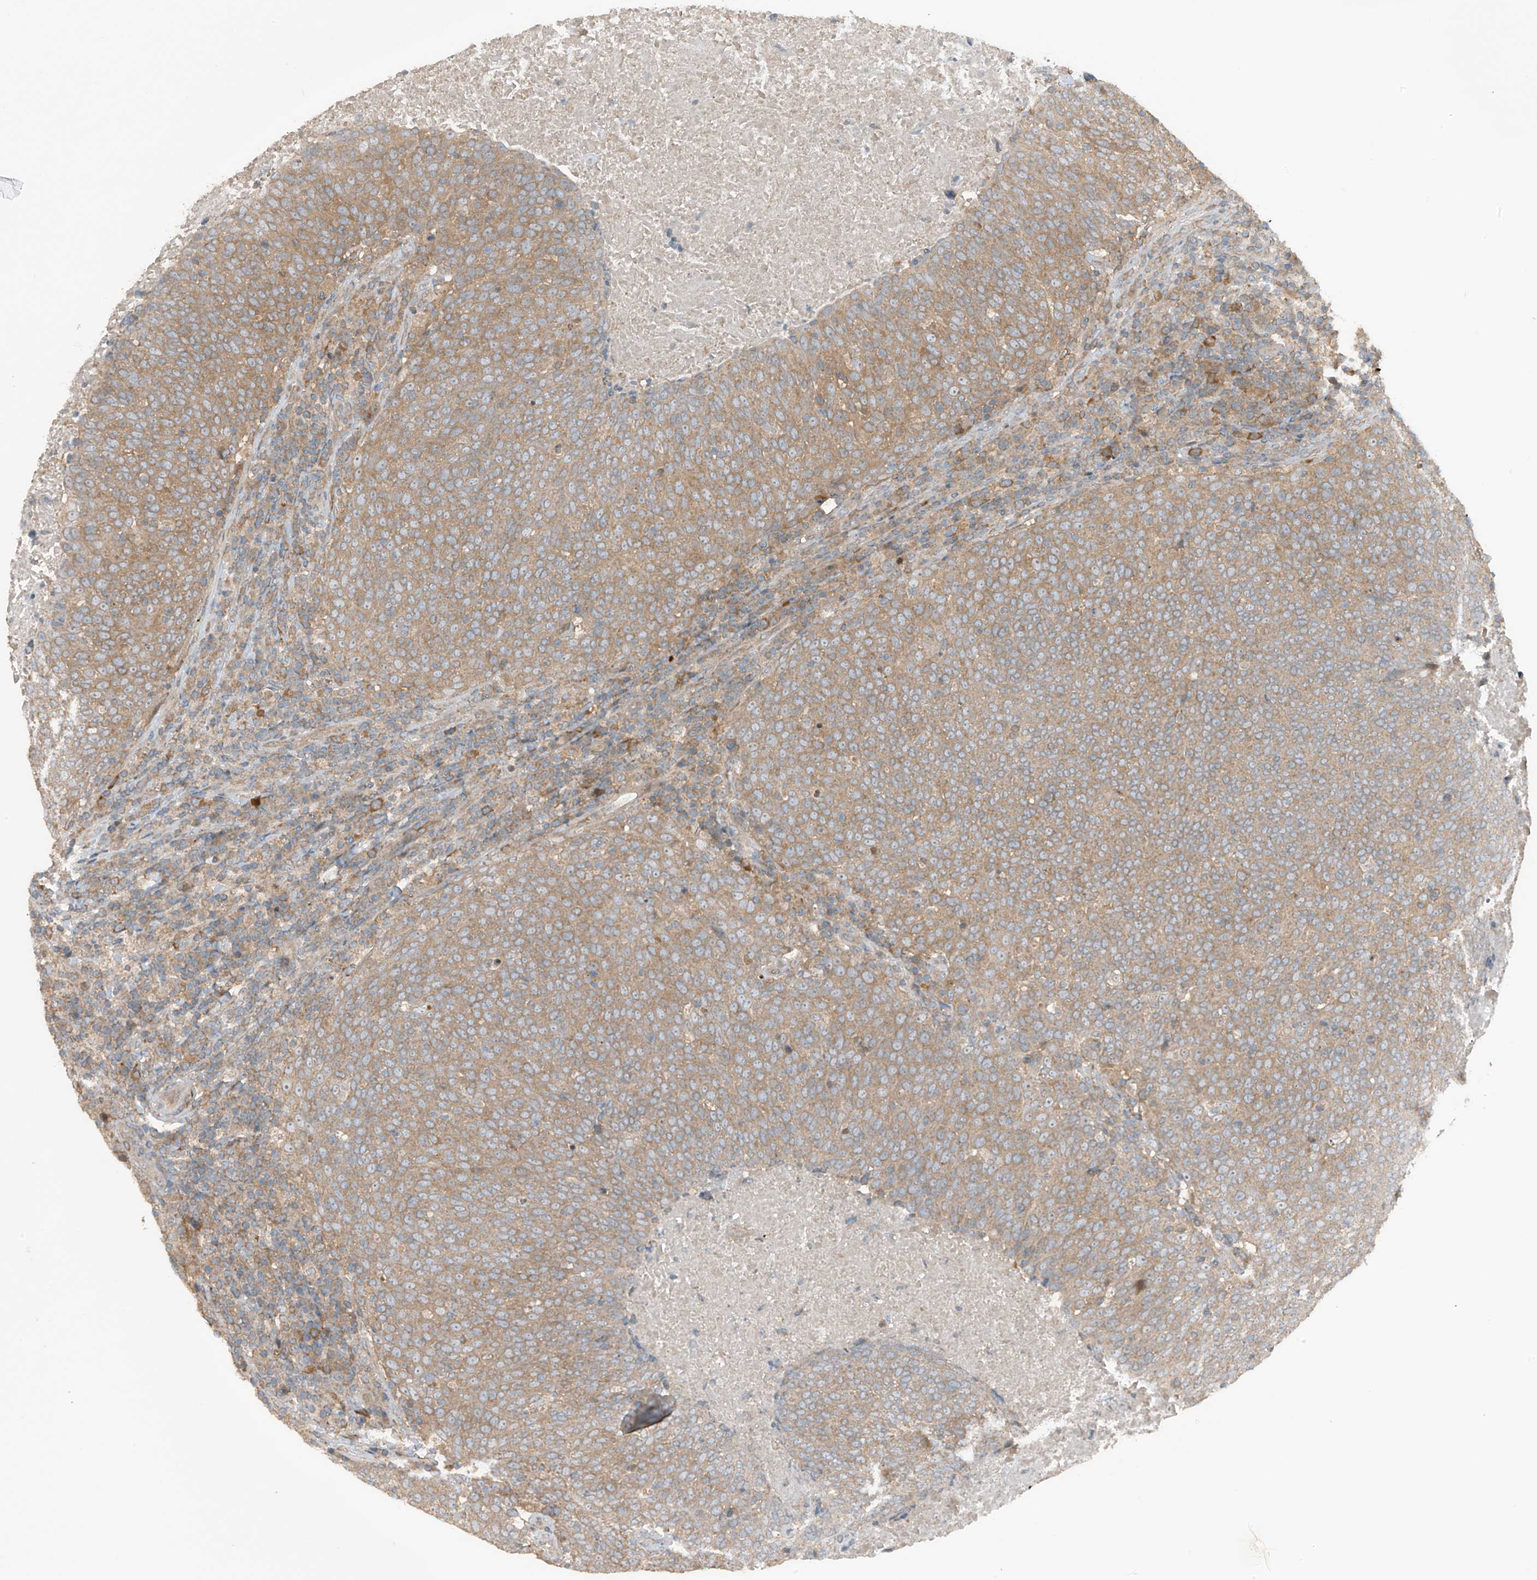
{"staining": {"intensity": "moderate", "quantity": ">75%", "location": "cytoplasmic/membranous"}, "tissue": "head and neck cancer", "cell_type": "Tumor cells", "image_type": "cancer", "snomed": [{"axis": "morphology", "description": "Squamous cell carcinoma, NOS"}, {"axis": "morphology", "description": "Squamous cell carcinoma, metastatic, NOS"}, {"axis": "topography", "description": "Lymph node"}, {"axis": "topography", "description": "Head-Neck"}], "caption": "Moderate cytoplasmic/membranous staining is present in approximately >75% of tumor cells in metastatic squamous cell carcinoma (head and neck).", "gene": "TXNDC9", "patient": {"sex": "male", "age": 62}}